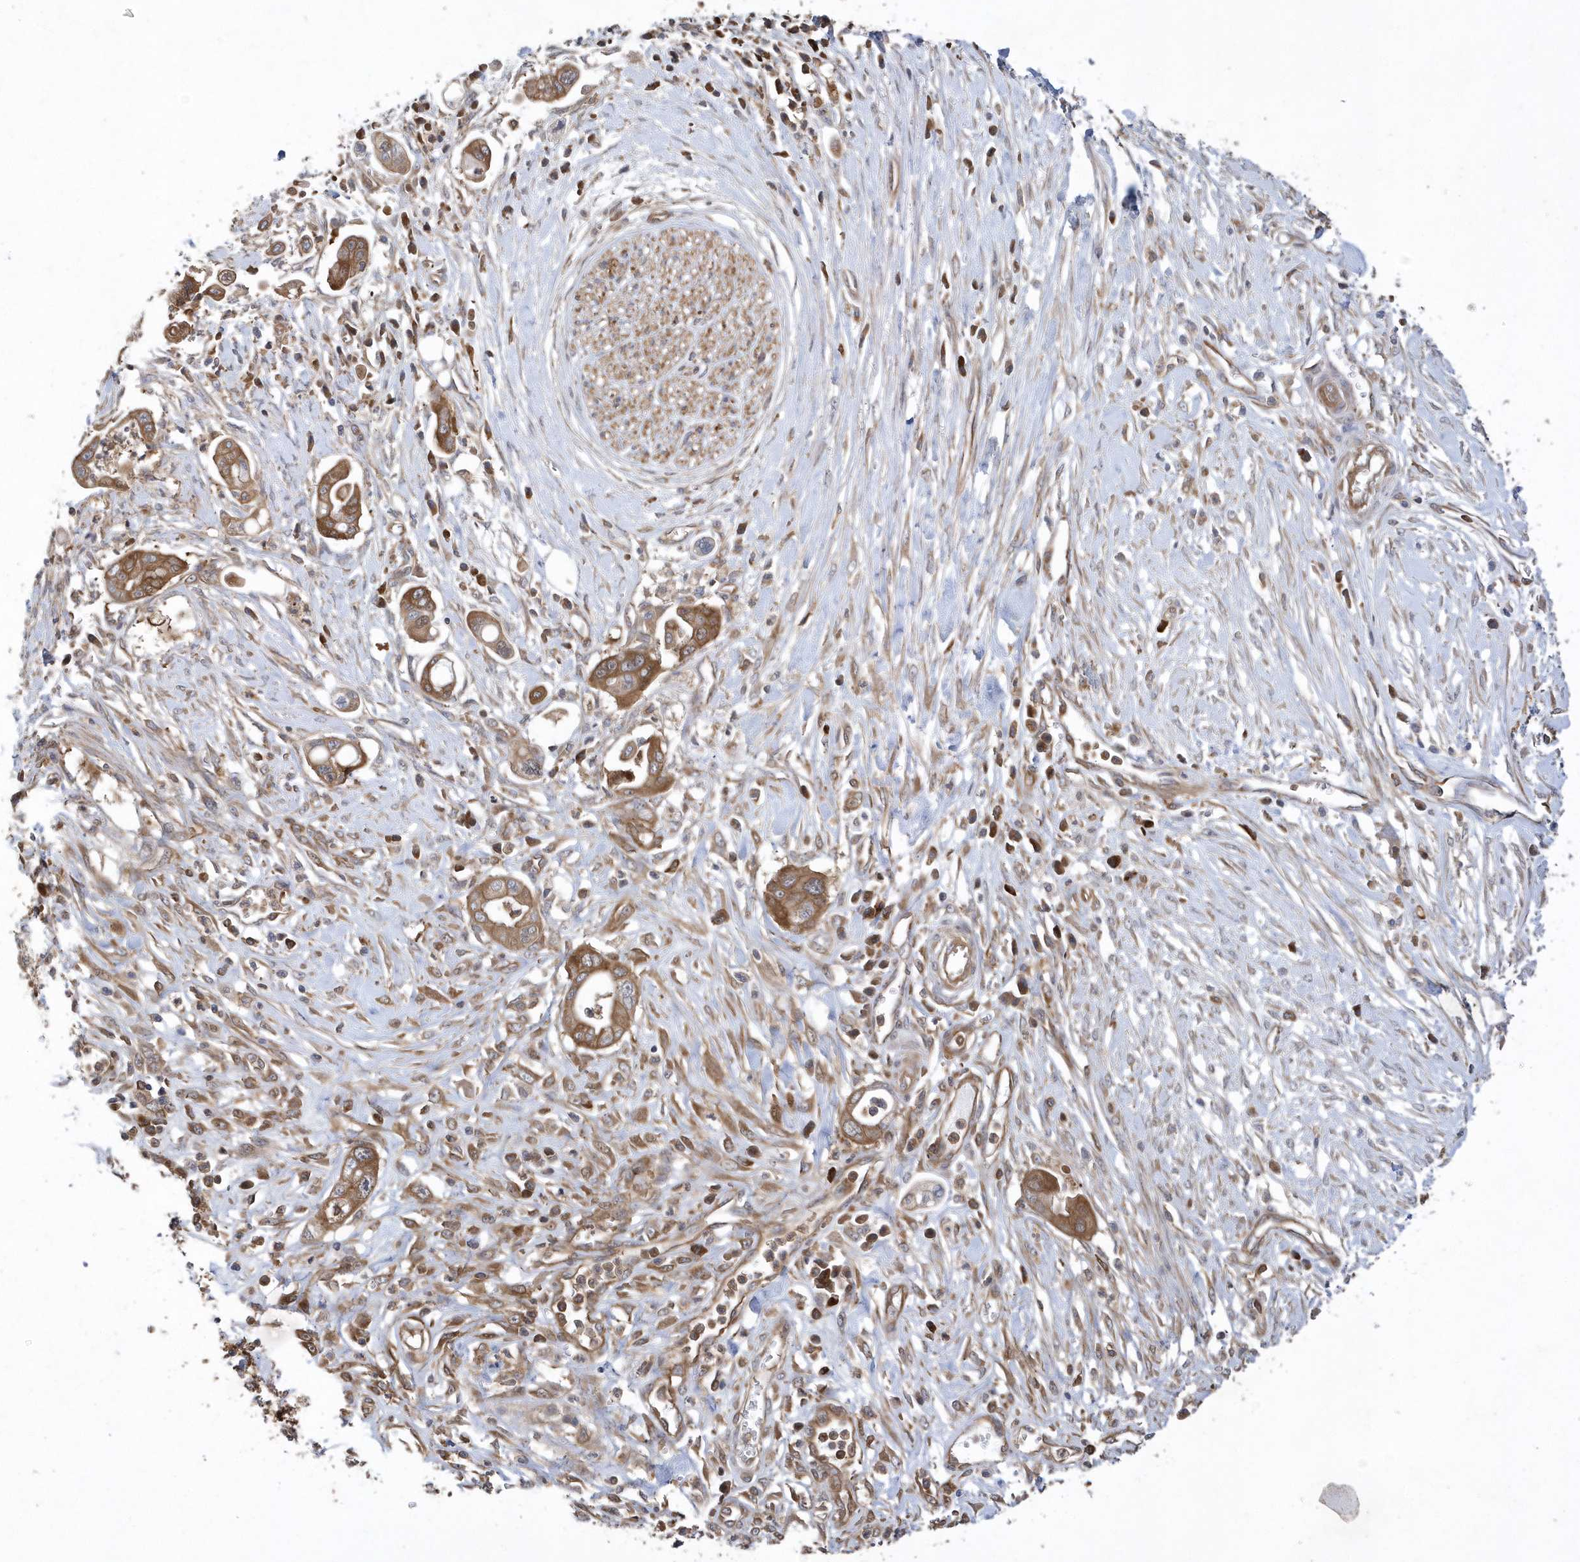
{"staining": {"intensity": "moderate", "quantity": ">75%", "location": "cytoplasmic/membranous"}, "tissue": "pancreatic cancer", "cell_type": "Tumor cells", "image_type": "cancer", "snomed": [{"axis": "morphology", "description": "Adenocarcinoma, NOS"}, {"axis": "topography", "description": "Pancreas"}], "caption": "This is a histology image of immunohistochemistry staining of pancreatic adenocarcinoma, which shows moderate positivity in the cytoplasmic/membranous of tumor cells.", "gene": "PAICS", "patient": {"sex": "male", "age": 68}}